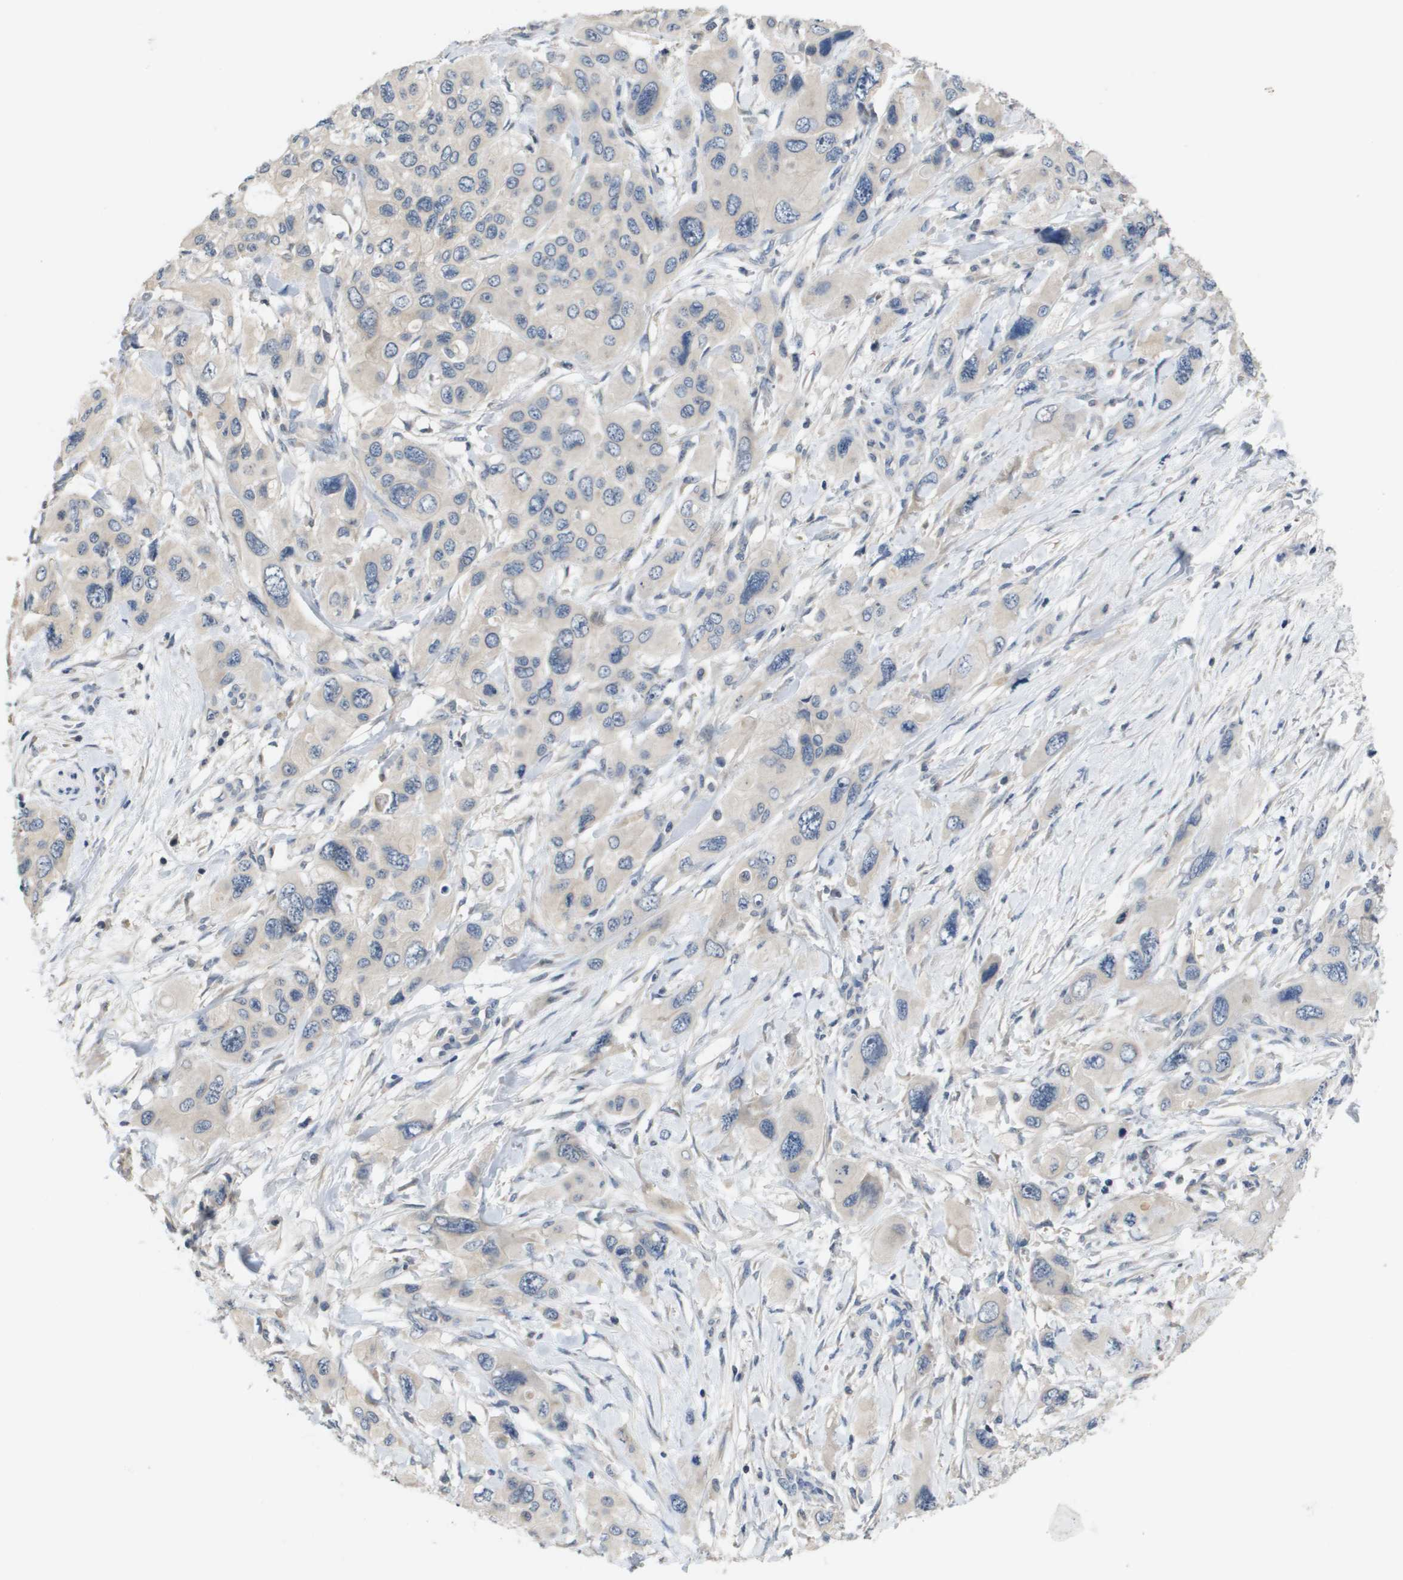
{"staining": {"intensity": "weak", "quantity": "<25%", "location": "cytoplasmic/membranous"}, "tissue": "pancreatic cancer", "cell_type": "Tumor cells", "image_type": "cancer", "snomed": [{"axis": "morphology", "description": "Adenocarcinoma, NOS"}, {"axis": "topography", "description": "Pancreas"}], "caption": "Micrograph shows no protein positivity in tumor cells of adenocarcinoma (pancreatic) tissue.", "gene": "CAPN11", "patient": {"sex": "male", "age": 73}}